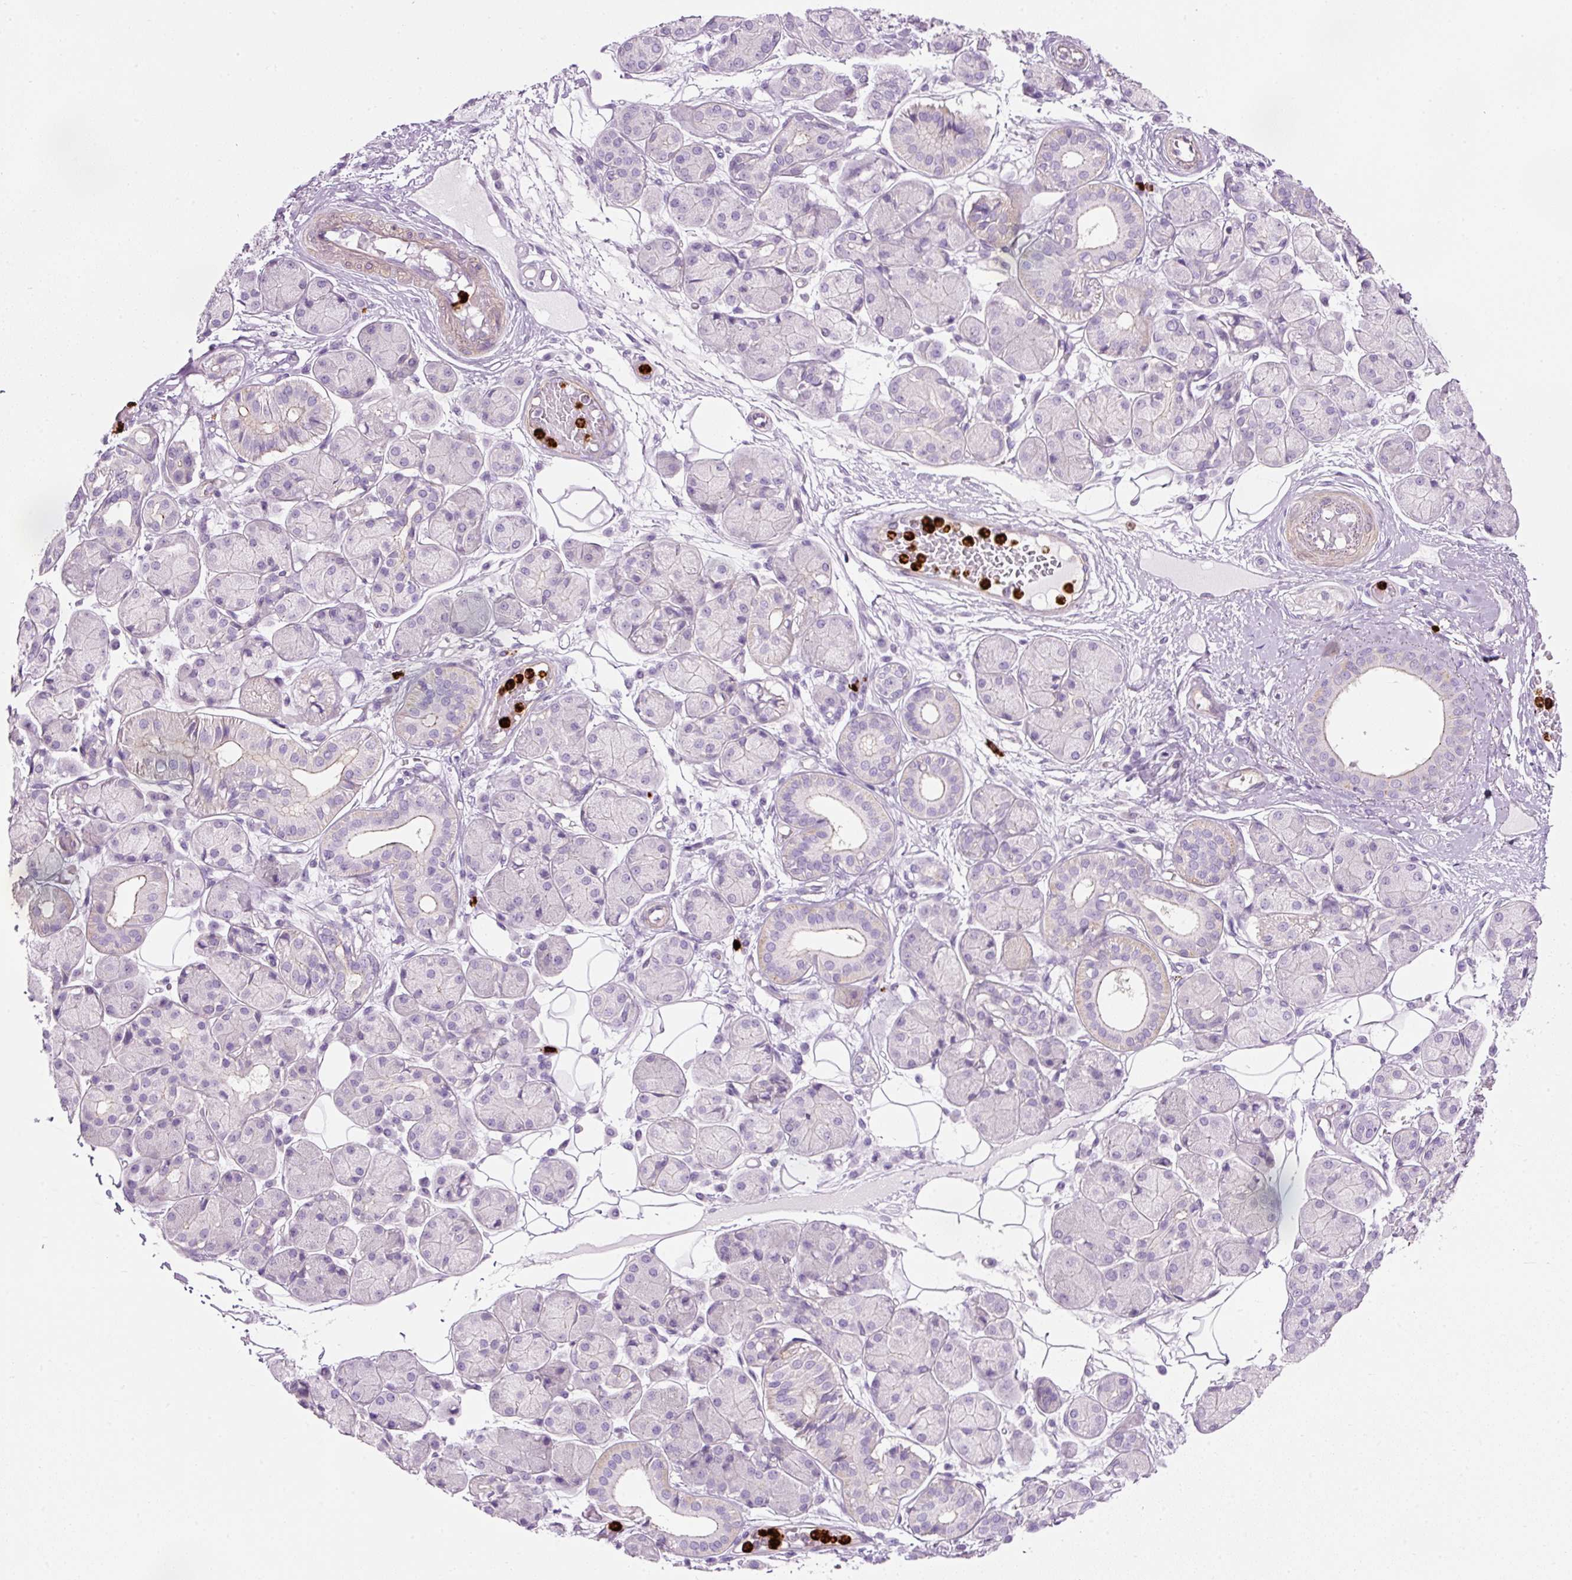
{"staining": {"intensity": "negative", "quantity": "none", "location": "none"}, "tissue": "salivary gland", "cell_type": "Glandular cells", "image_type": "normal", "snomed": [{"axis": "morphology", "description": "Squamous cell carcinoma, NOS"}, {"axis": "topography", "description": "Skin"}, {"axis": "topography", "description": "Head-Neck"}], "caption": "A high-resolution photomicrograph shows IHC staining of unremarkable salivary gland, which shows no significant staining in glandular cells.", "gene": "MAP3K3", "patient": {"sex": "male", "age": 80}}